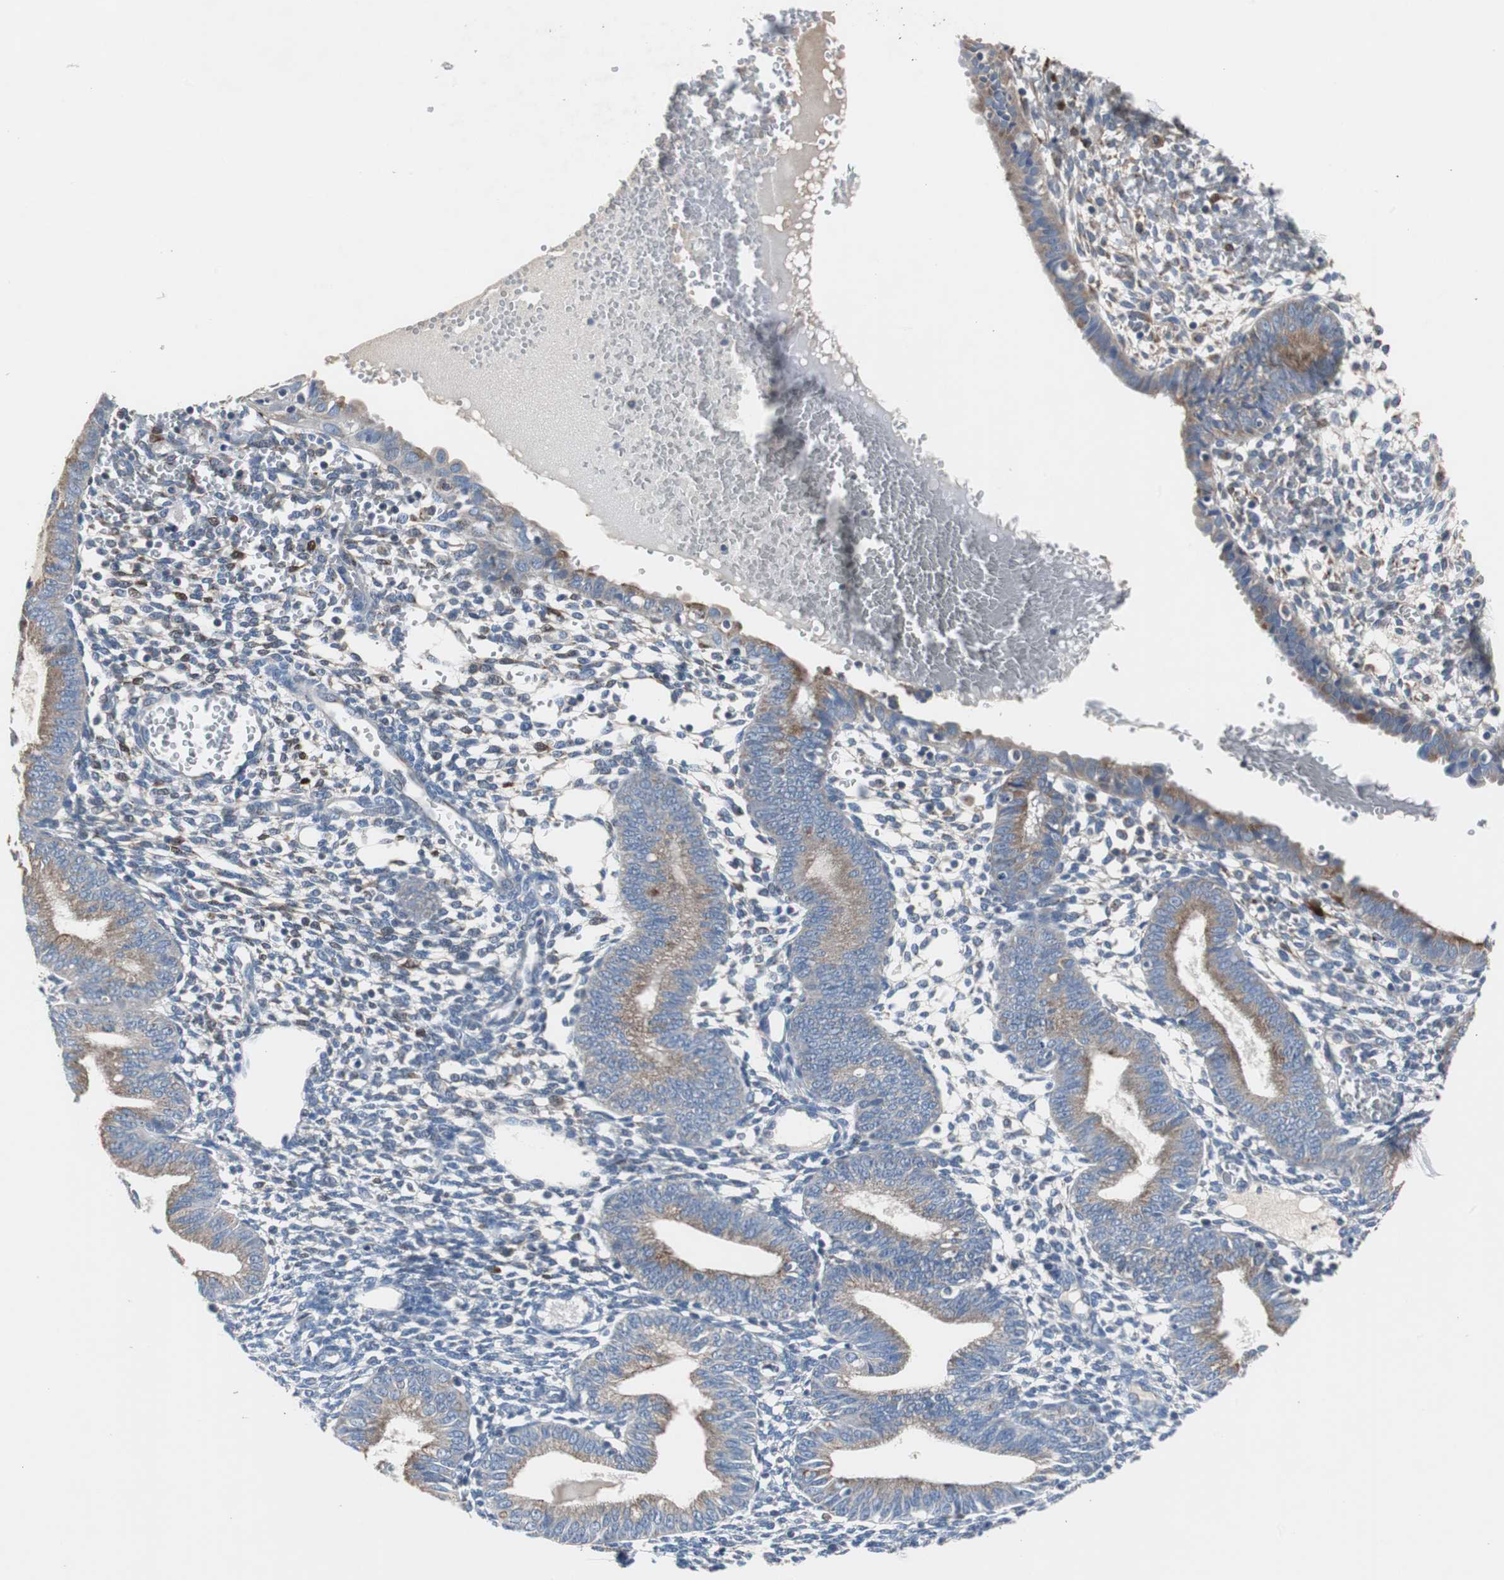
{"staining": {"intensity": "negative", "quantity": "none", "location": "none"}, "tissue": "endometrium", "cell_type": "Cells in endometrial stroma", "image_type": "normal", "snomed": [{"axis": "morphology", "description": "Normal tissue, NOS"}, {"axis": "topography", "description": "Endometrium"}], "caption": "High power microscopy photomicrograph of an immunohistochemistry image of benign endometrium, revealing no significant positivity in cells in endometrial stroma. The staining is performed using DAB (3,3'-diaminobenzidine) brown chromogen with nuclei counter-stained in using hematoxylin.", "gene": "CALB2", "patient": {"sex": "female", "age": 61}}